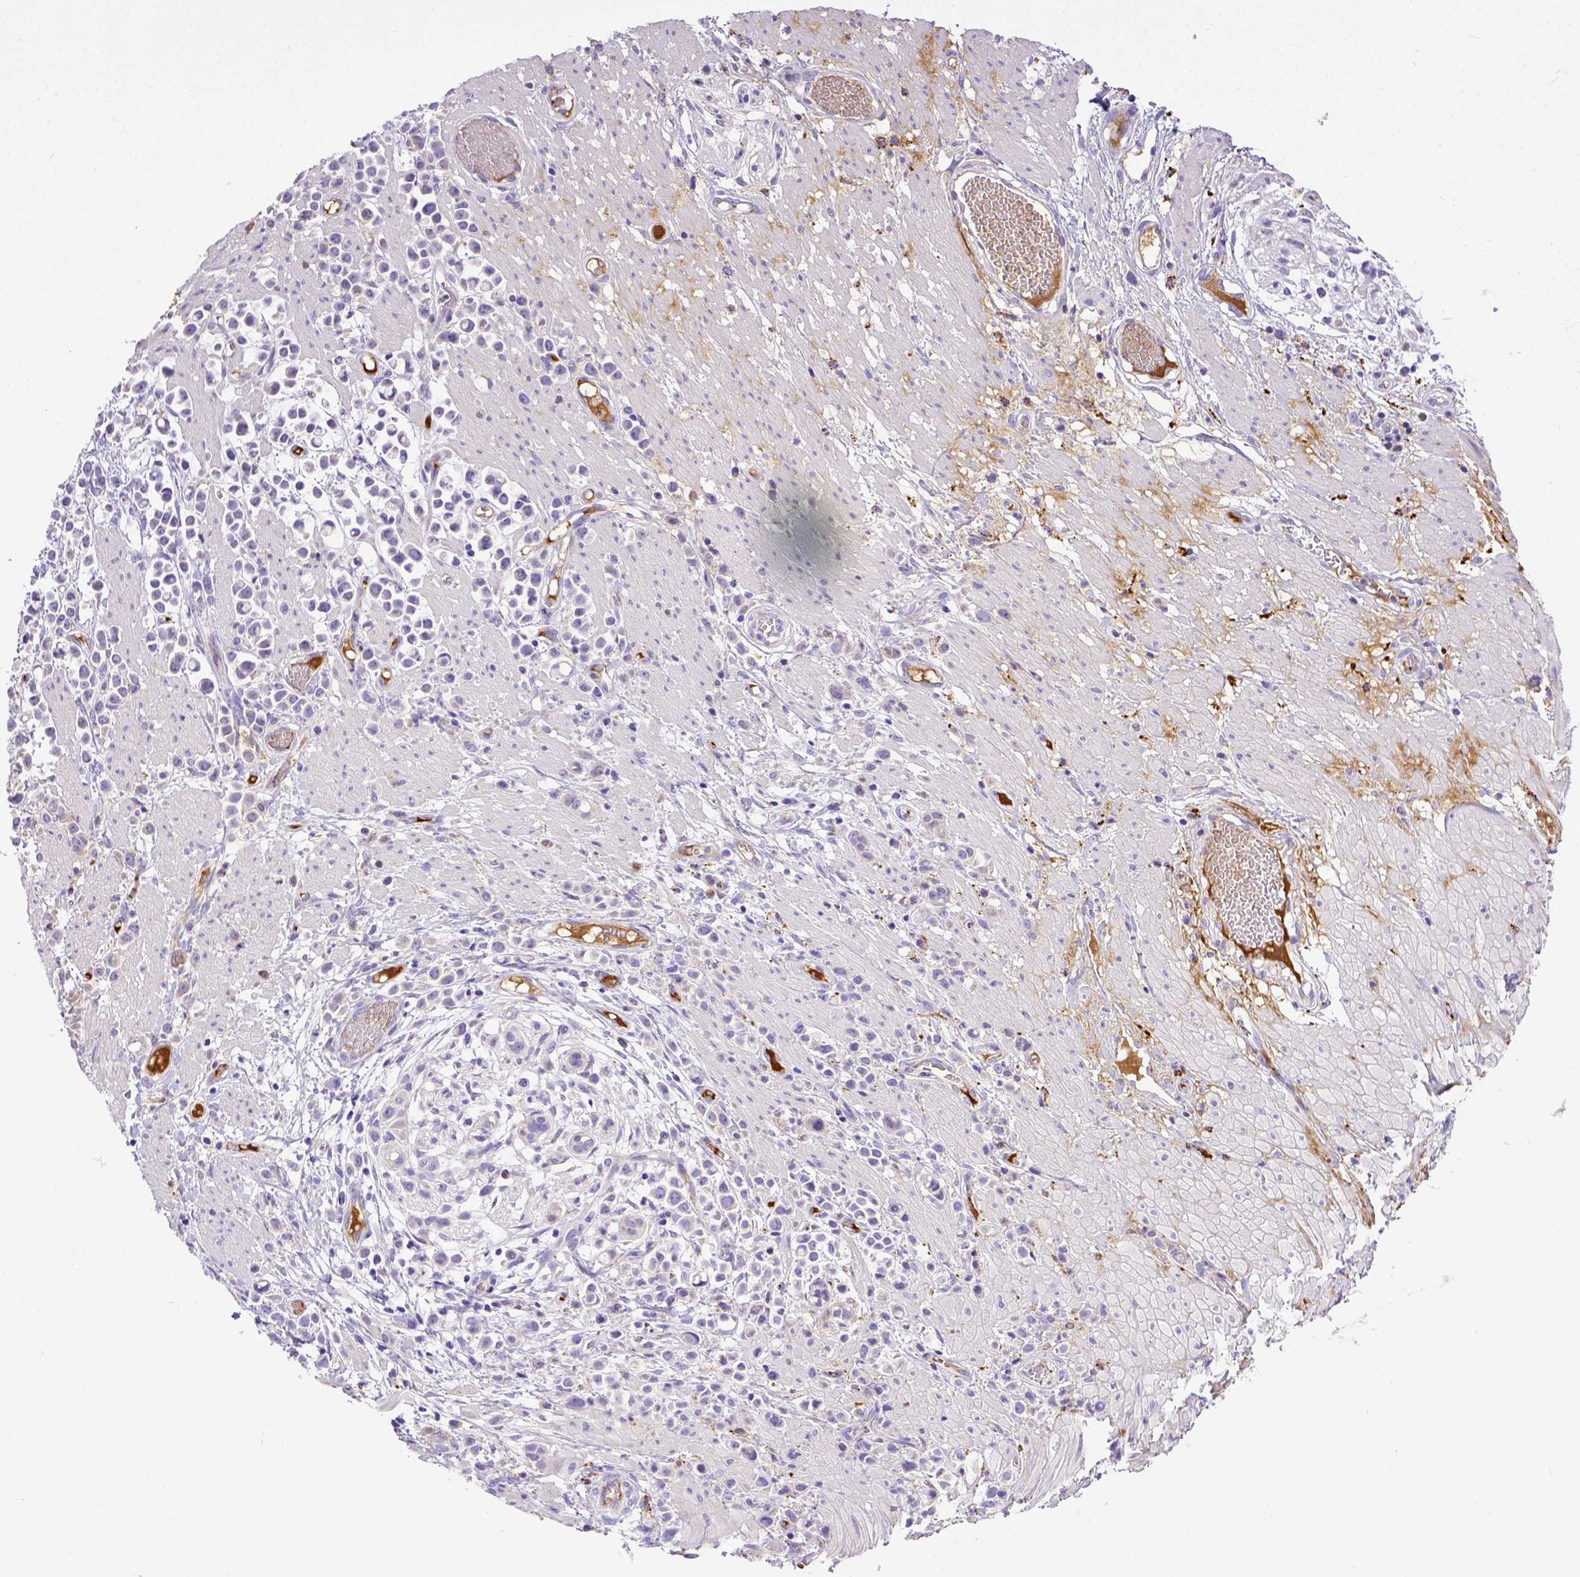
{"staining": {"intensity": "negative", "quantity": "none", "location": "none"}, "tissue": "stomach cancer", "cell_type": "Tumor cells", "image_type": "cancer", "snomed": [{"axis": "morphology", "description": "Adenocarcinoma, NOS"}, {"axis": "topography", "description": "Stomach"}], "caption": "Immunohistochemistry of human stomach cancer (adenocarcinoma) reveals no positivity in tumor cells. The staining is performed using DAB brown chromogen with nuclei counter-stained in using hematoxylin.", "gene": "CFAP300", "patient": {"sex": "male", "age": 82}}